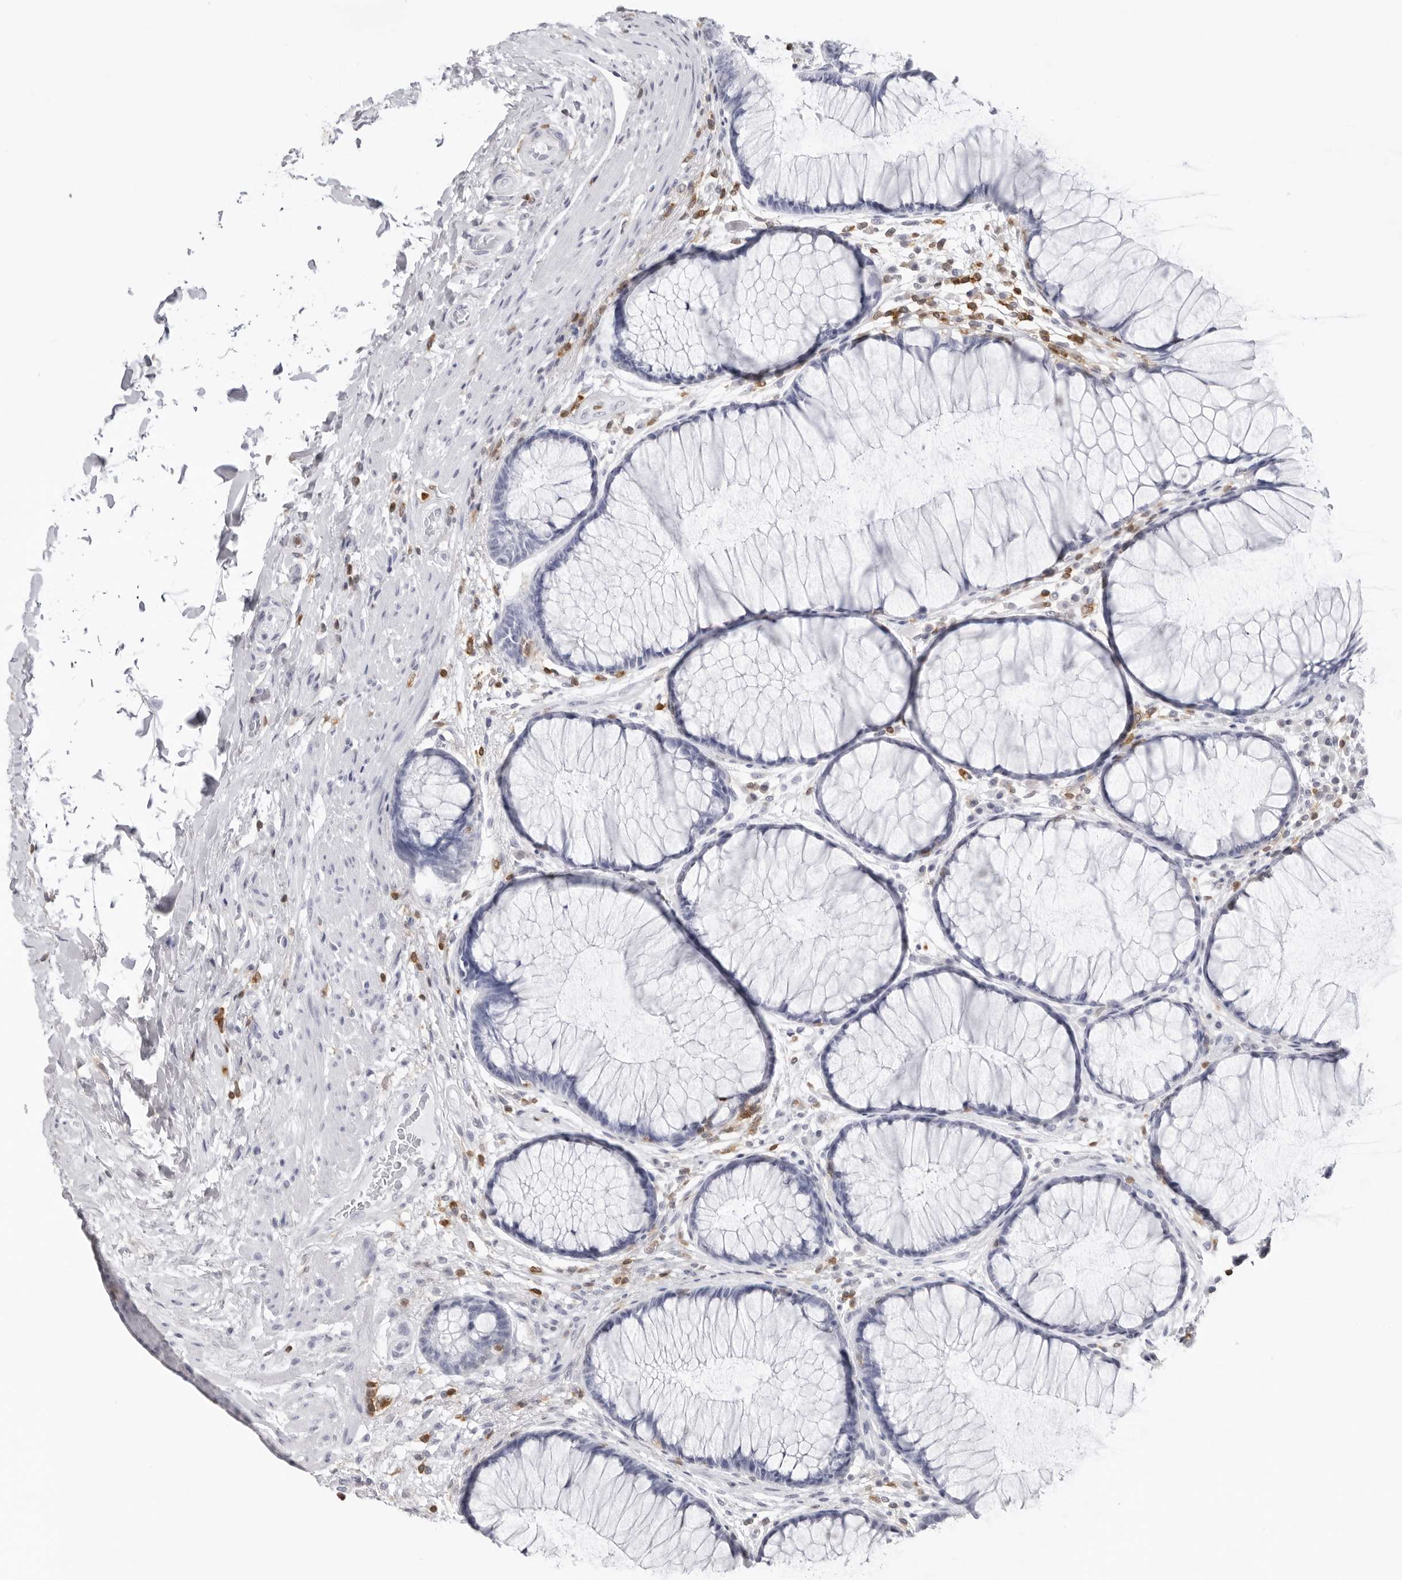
{"staining": {"intensity": "negative", "quantity": "none", "location": "none"}, "tissue": "rectum", "cell_type": "Glandular cells", "image_type": "normal", "snomed": [{"axis": "morphology", "description": "Normal tissue, NOS"}, {"axis": "topography", "description": "Rectum"}], "caption": "High power microscopy micrograph of an immunohistochemistry photomicrograph of unremarkable rectum, revealing no significant staining in glandular cells. (DAB immunohistochemistry visualized using brightfield microscopy, high magnification).", "gene": "FMNL1", "patient": {"sex": "male", "age": 51}}